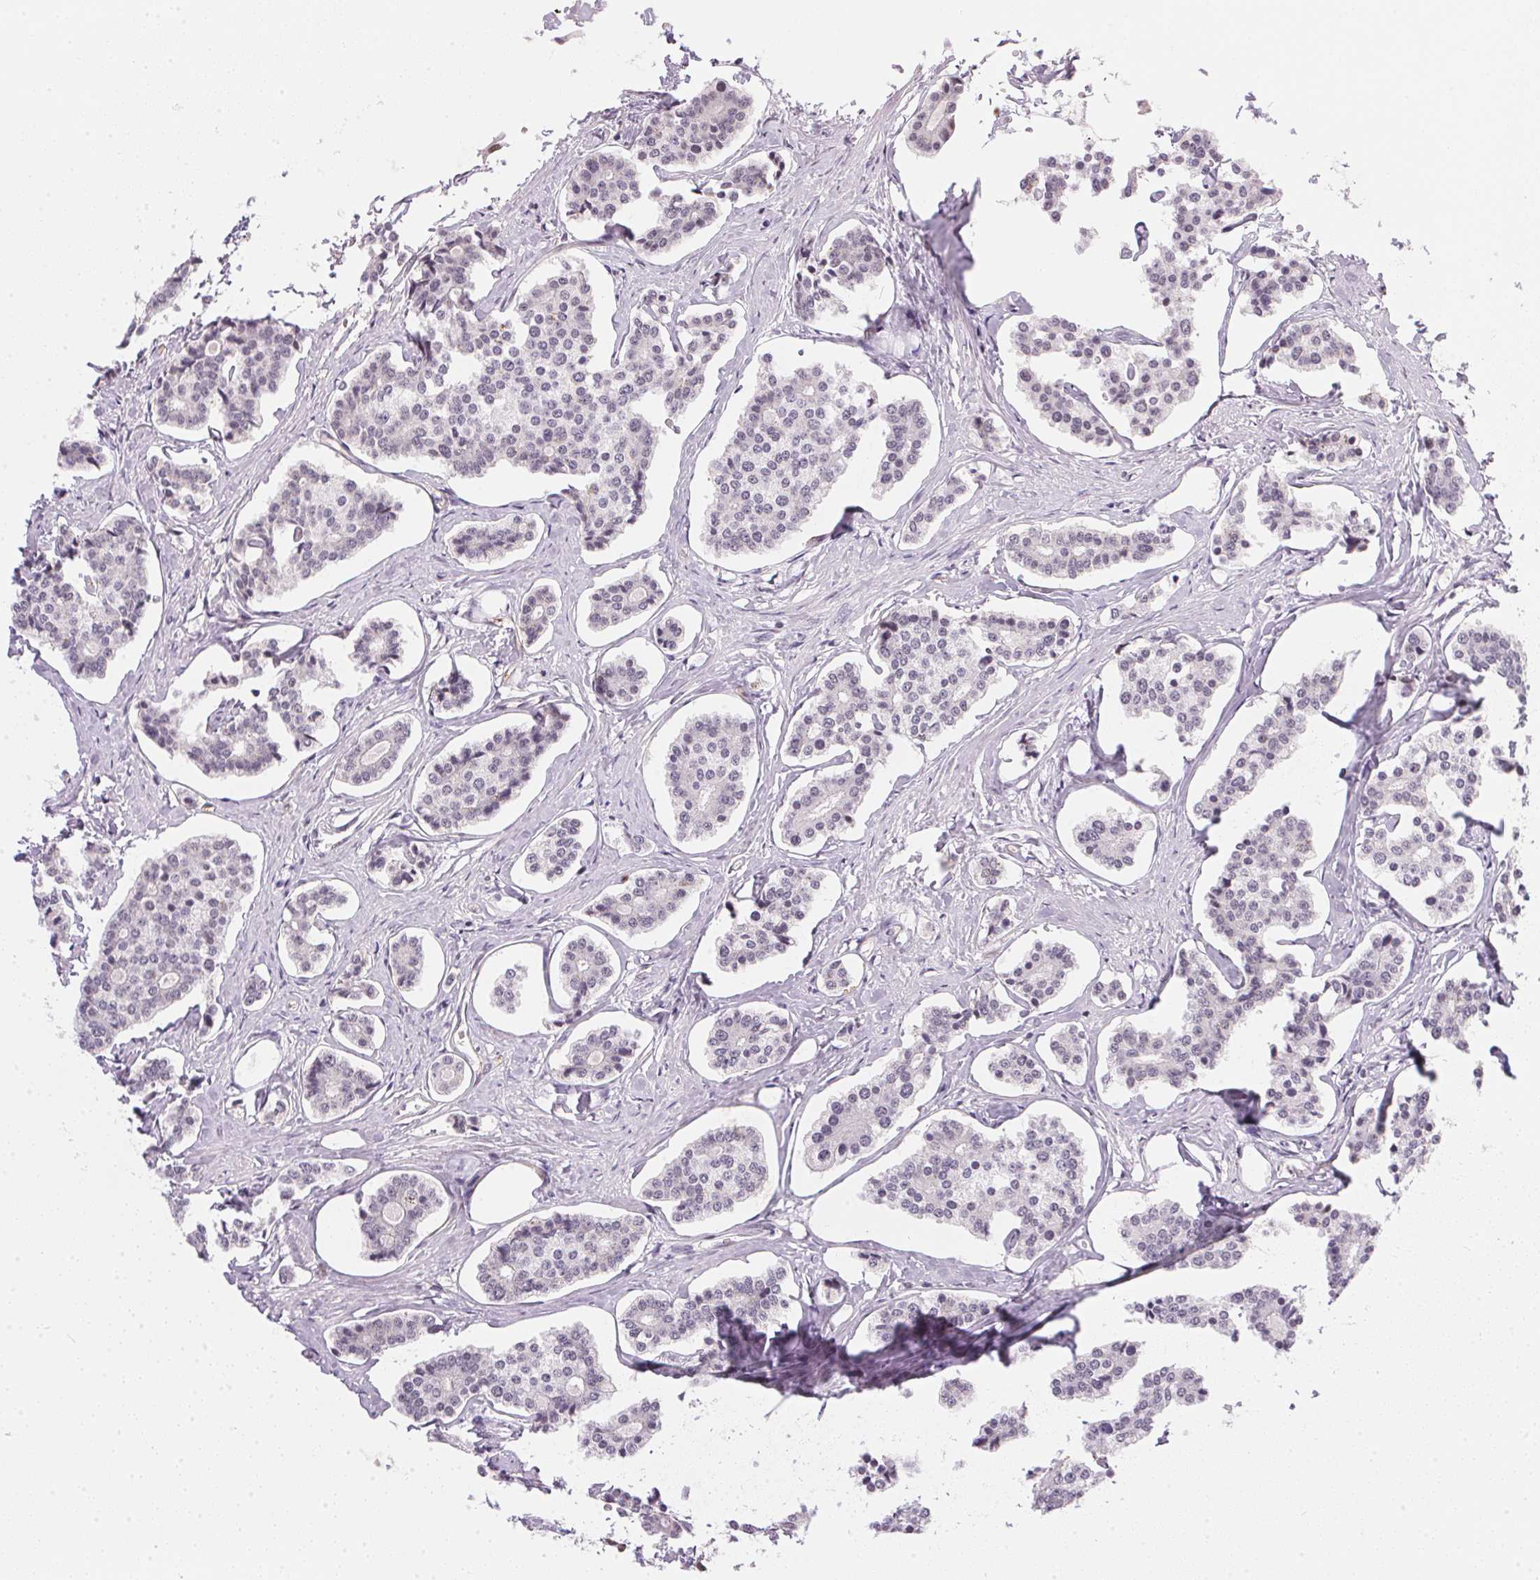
{"staining": {"intensity": "negative", "quantity": "none", "location": "none"}, "tissue": "carcinoid", "cell_type": "Tumor cells", "image_type": "cancer", "snomed": [{"axis": "morphology", "description": "Carcinoid, malignant, NOS"}, {"axis": "topography", "description": "Small intestine"}], "caption": "The micrograph shows no significant staining in tumor cells of malignant carcinoid.", "gene": "SRSF7", "patient": {"sex": "female", "age": 65}}